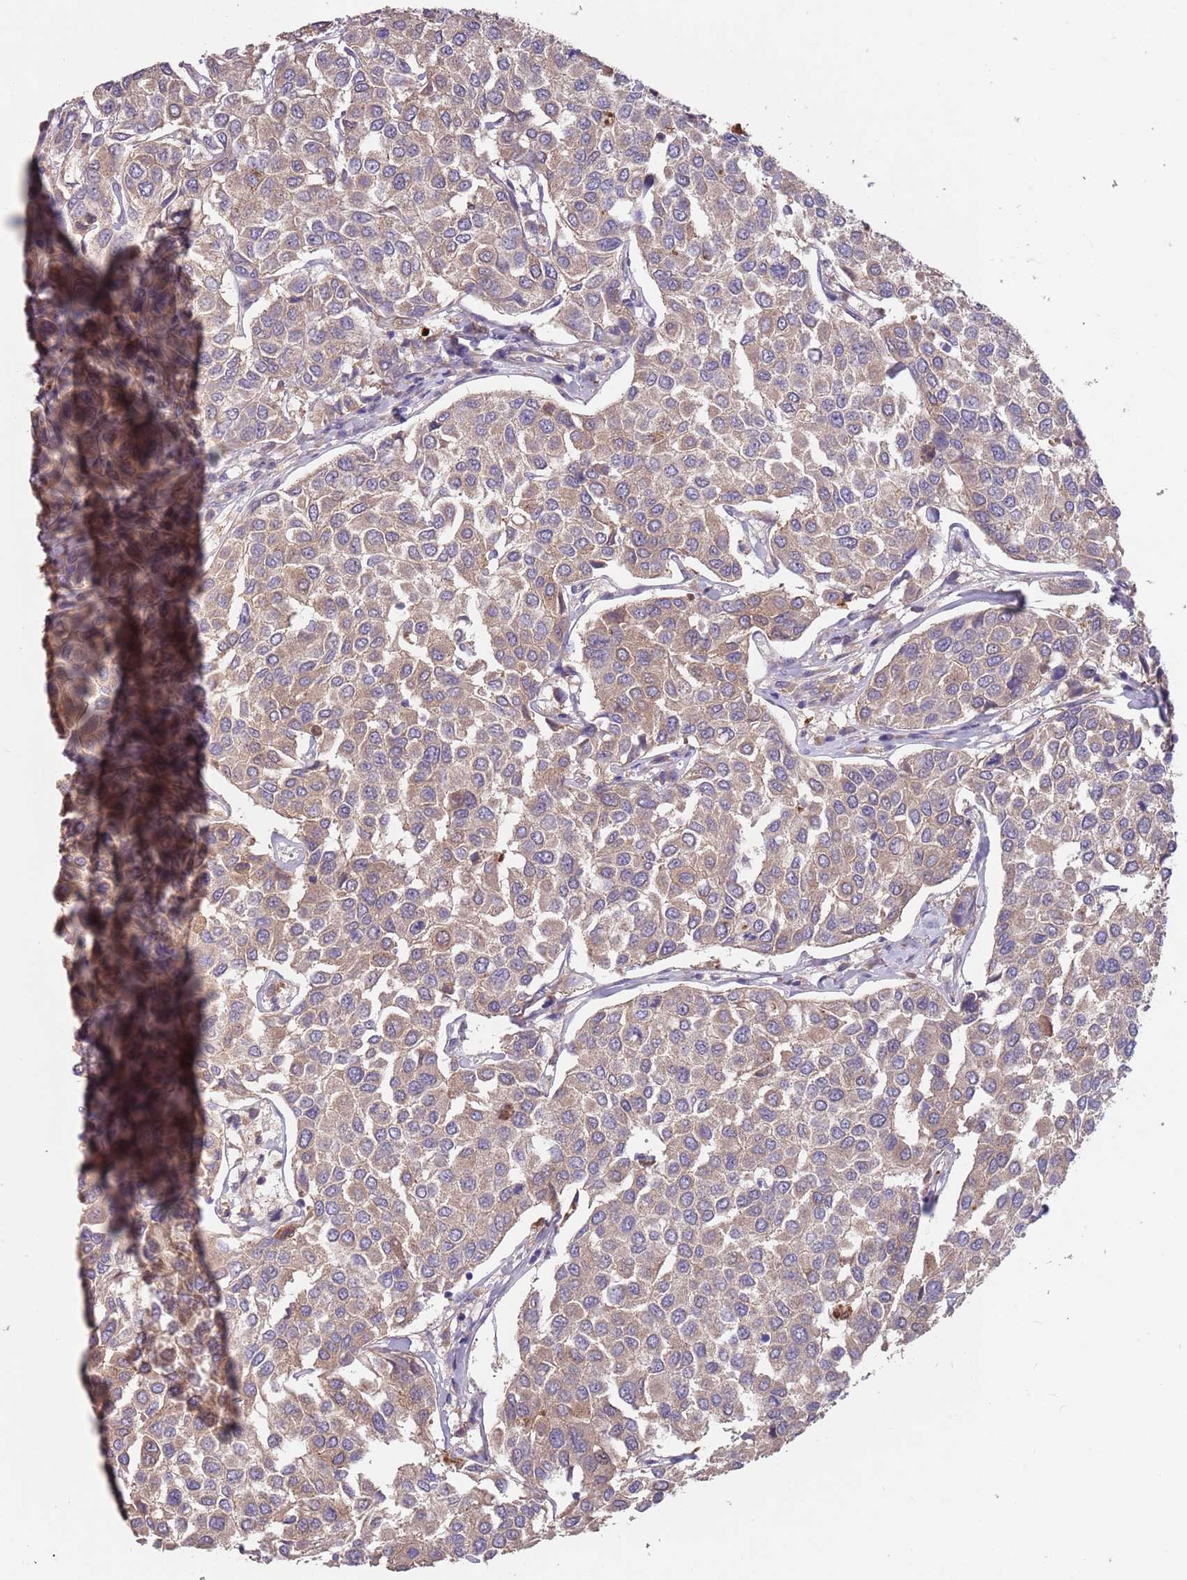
{"staining": {"intensity": "moderate", "quantity": ">75%", "location": "cytoplasmic/membranous"}, "tissue": "breast cancer", "cell_type": "Tumor cells", "image_type": "cancer", "snomed": [{"axis": "morphology", "description": "Duct carcinoma"}, {"axis": "topography", "description": "Breast"}], "caption": "Brown immunohistochemical staining in human infiltrating ductal carcinoma (breast) exhibits moderate cytoplasmic/membranous positivity in approximately >75% of tumor cells. (DAB (3,3'-diaminobenzidine) IHC, brown staining for protein, blue staining for nuclei).", "gene": "MEI1", "patient": {"sex": "female", "age": 55}}